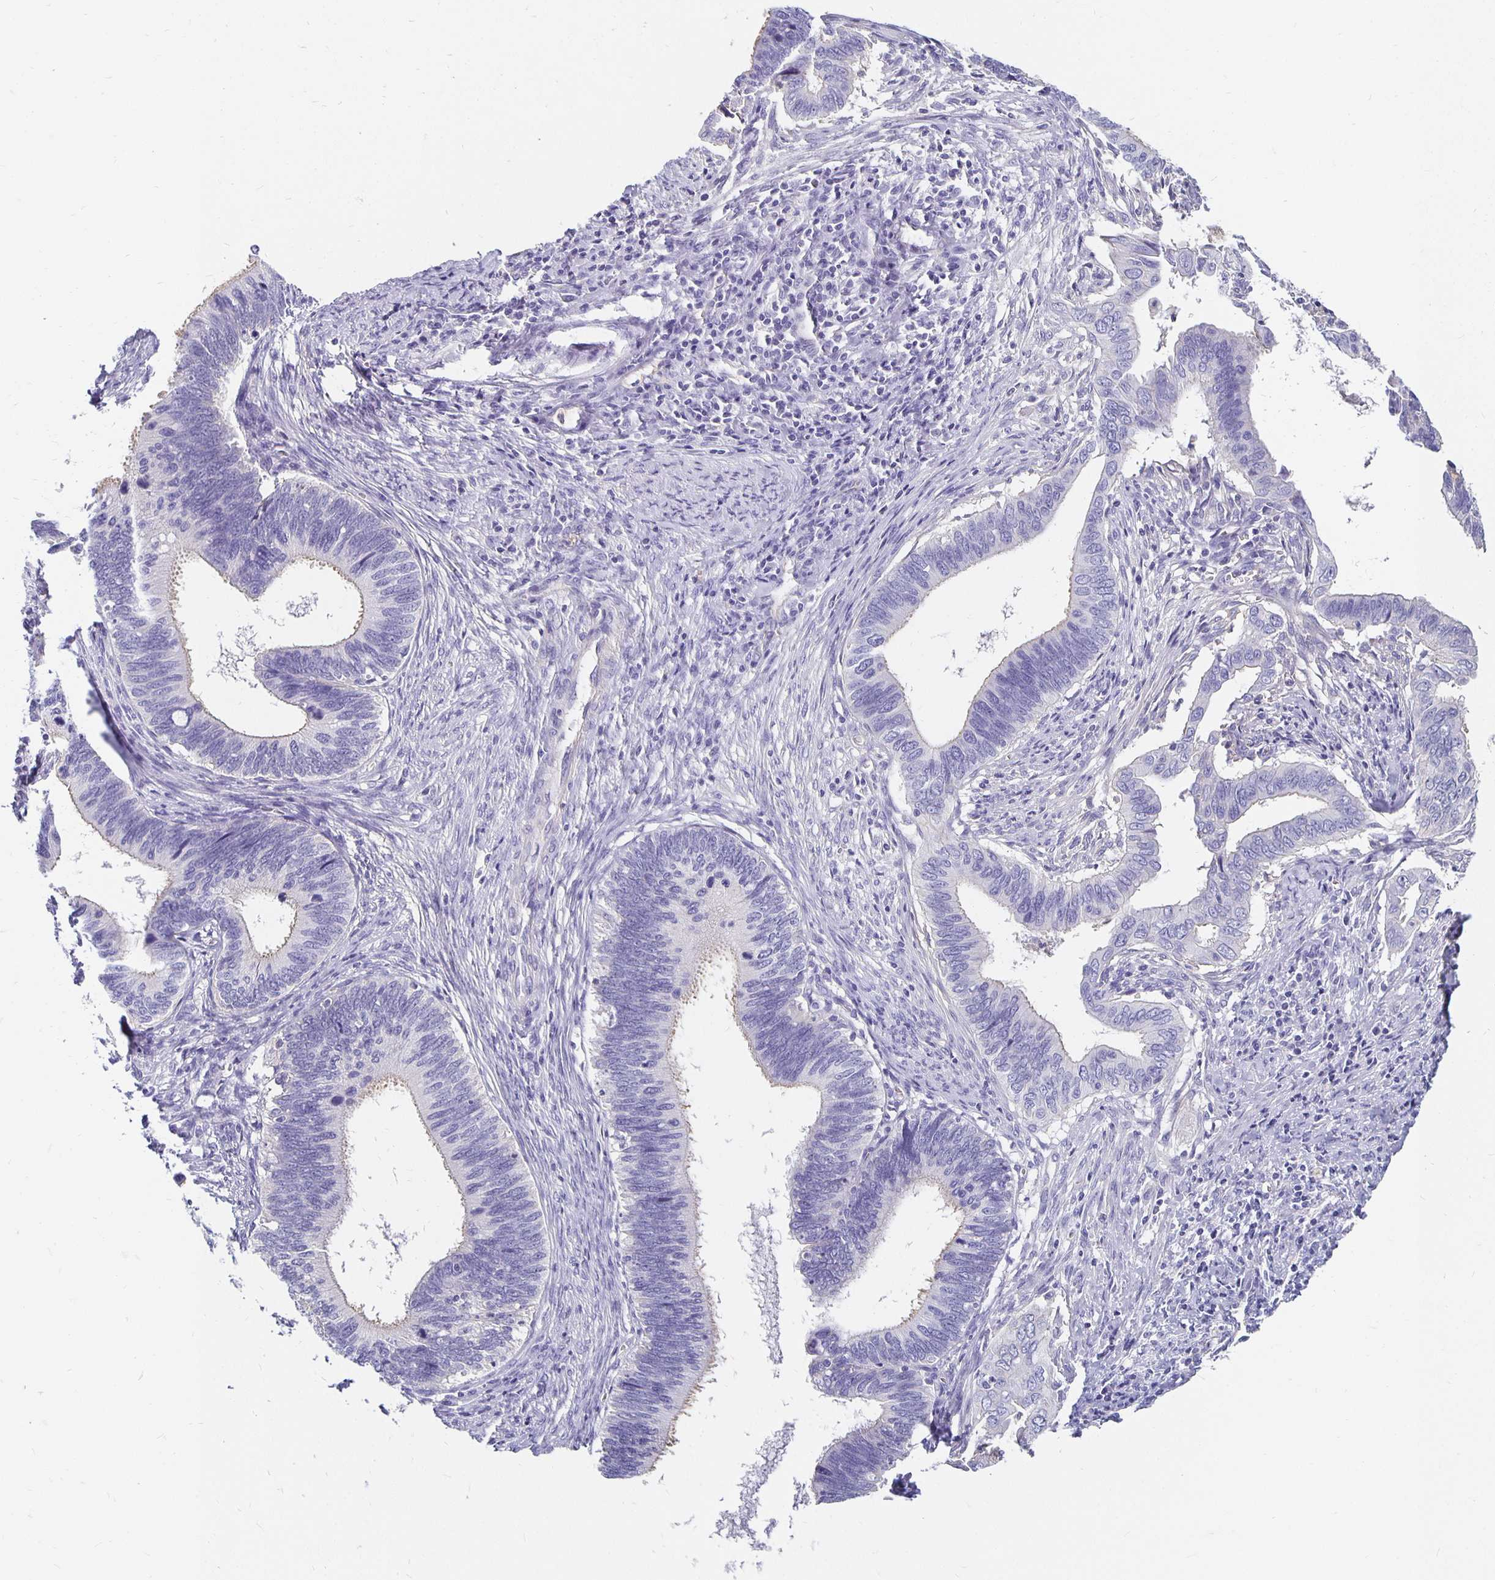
{"staining": {"intensity": "negative", "quantity": "none", "location": "none"}, "tissue": "cervical cancer", "cell_type": "Tumor cells", "image_type": "cancer", "snomed": [{"axis": "morphology", "description": "Adenocarcinoma, NOS"}, {"axis": "topography", "description": "Cervix"}], "caption": "Tumor cells show no significant staining in cervical adenocarcinoma. The staining is performed using DAB (3,3'-diaminobenzidine) brown chromogen with nuclei counter-stained in using hematoxylin.", "gene": "APOB", "patient": {"sex": "female", "age": 42}}